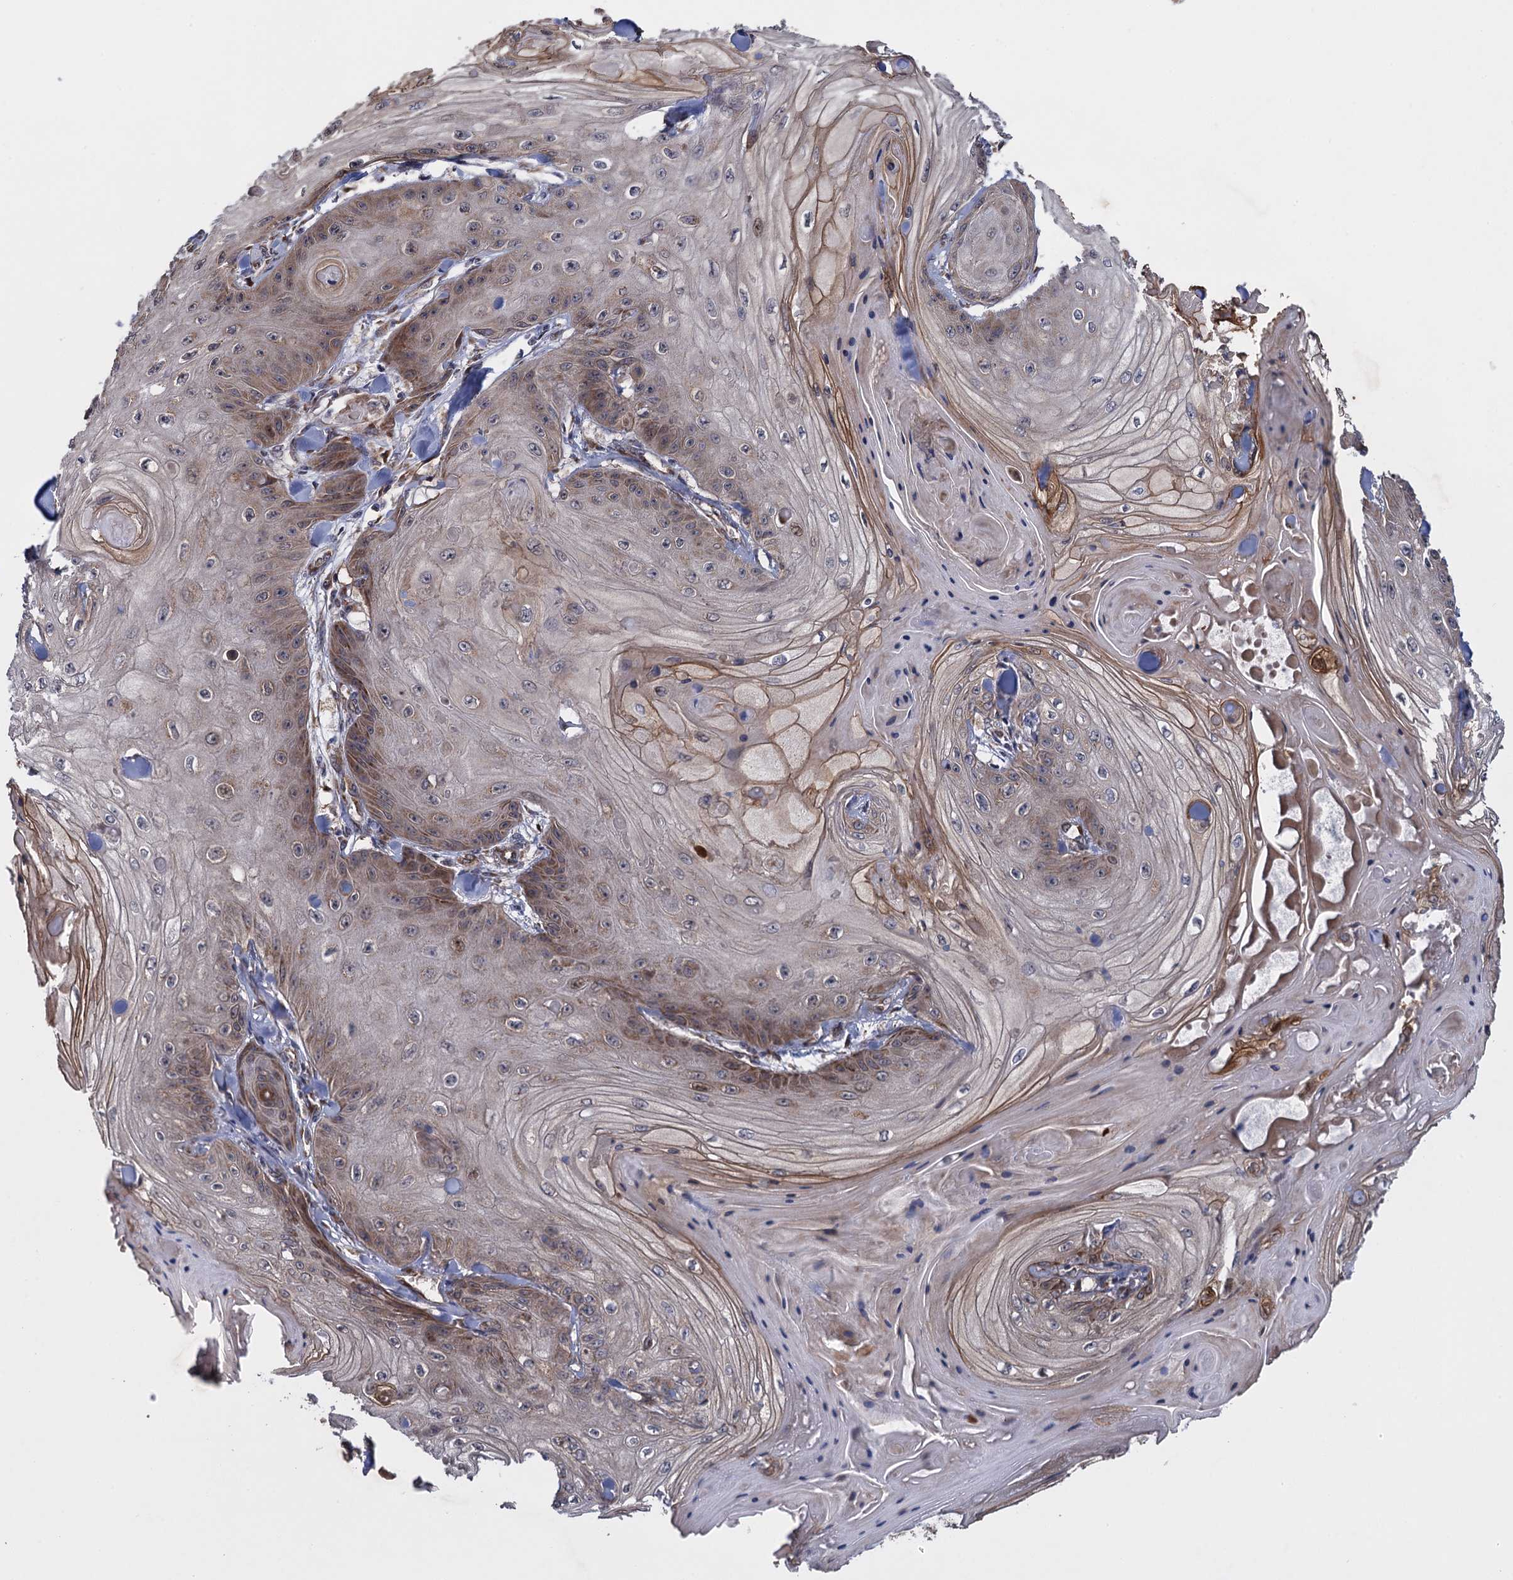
{"staining": {"intensity": "moderate", "quantity": "<25%", "location": "cytoplasmic/membranous"}, "tissue": "skin cancer", "cell_type": "Tumor cells", "image_type": "cancer", "snomed": [{"axis": "morphology", "description": "Squamous cell carcinoma, NOS"}, {"axis": "topography", "description": "Skin"}], "caption": "A low amount of moderate cytoplasmic/membranous staining is seen in about <25% of tumor cells in squamous cell carcinoma (skin) tissue.", "gene": "HAUS1", "patient": {"sex": "male", "age": 74}}